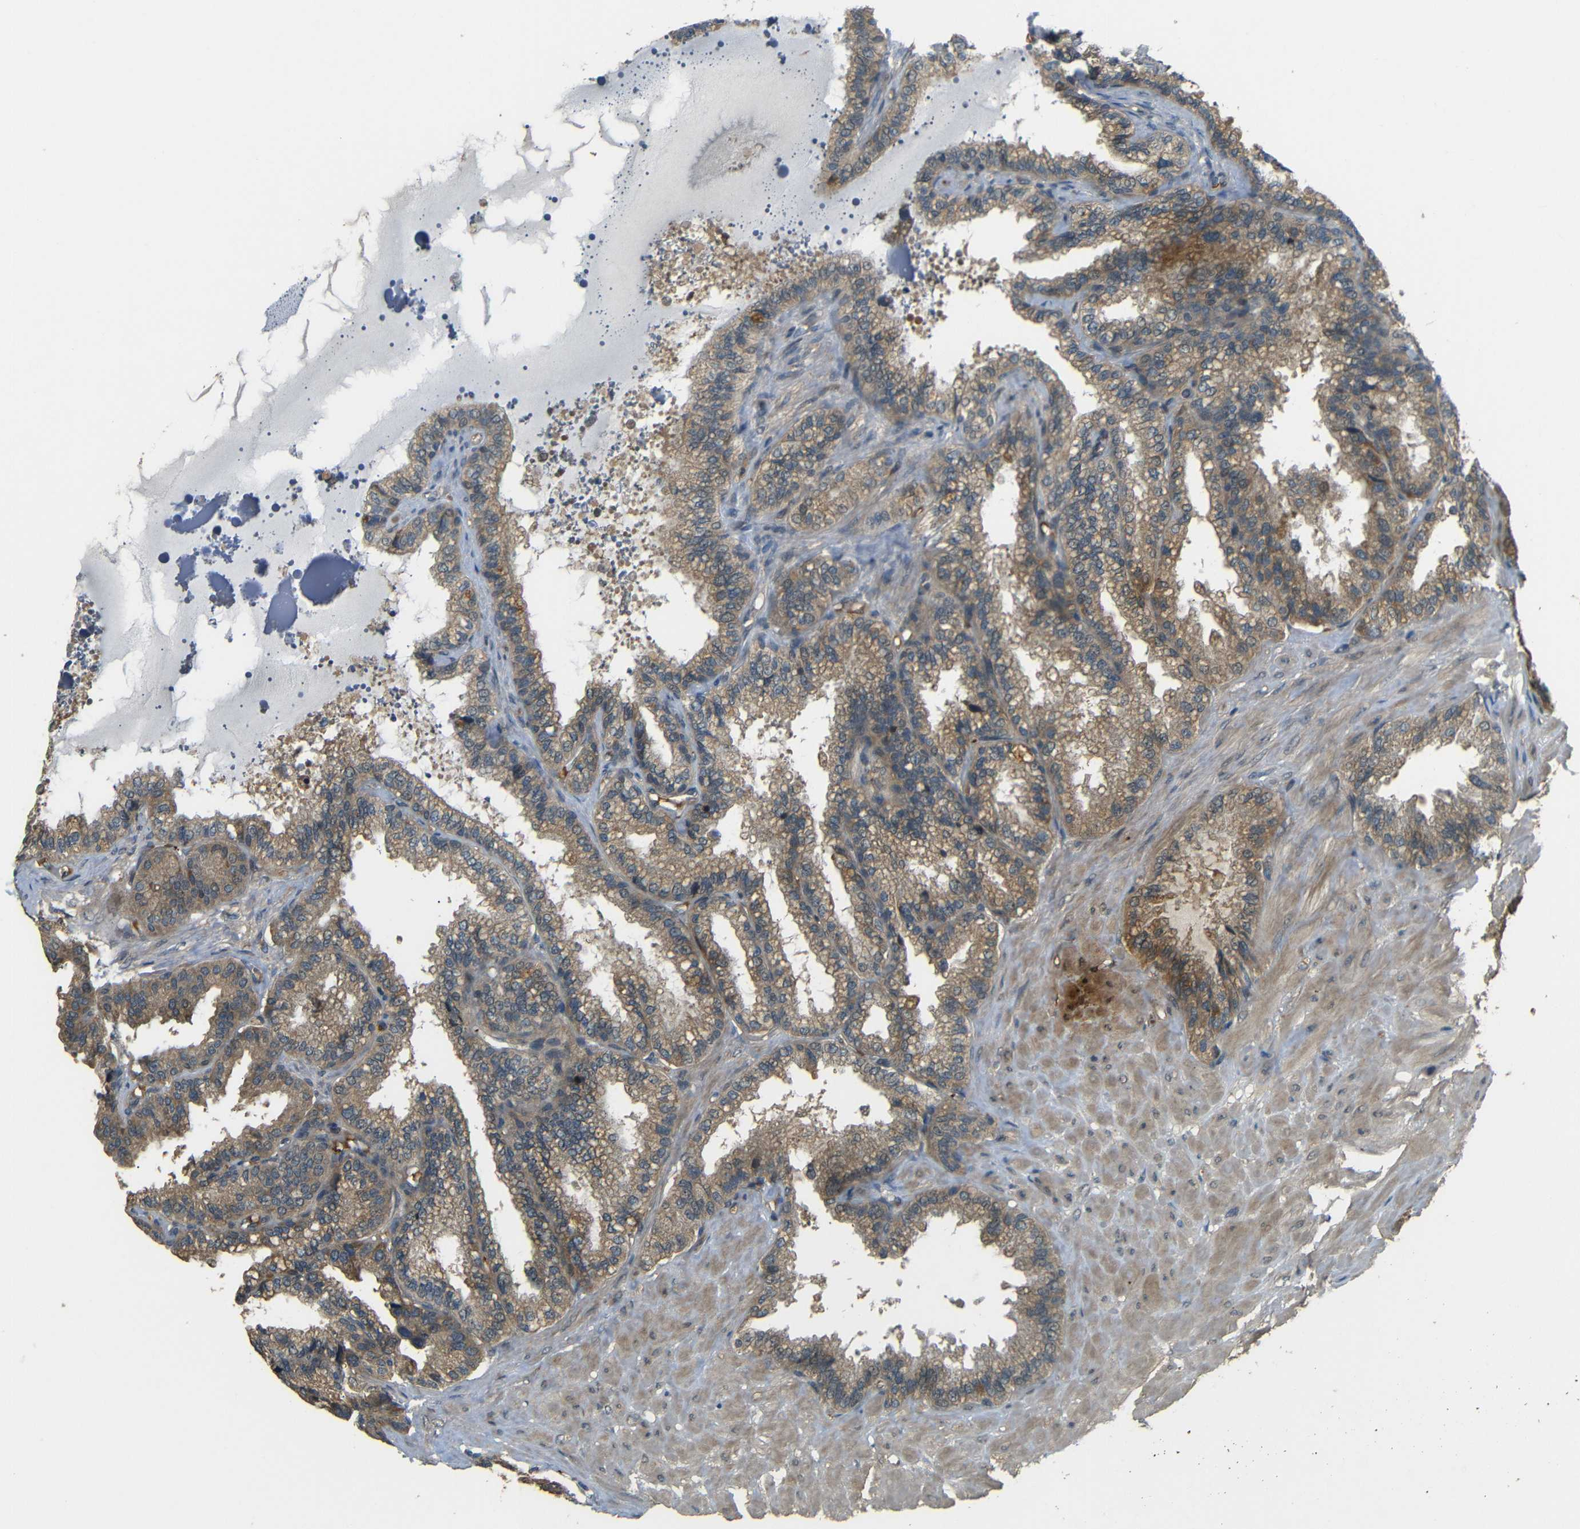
{"staining": {"intensity": "moderate", "quantity": ">75%", "location": "cytoplasmic/membranous"}, "tissue": "seminal vesicle", "cell_type": "Glandular cells", "image_type": "normal", "snomed": [{"axis": "morphology", "description": "Normal tissue, NOS"}, {"axis": "topography", "description": "Seminal veicle"}], "caption": "Moderate cytoplasmic/membranous staining for a protein is identified in approximately >75% of glandular cells of normal seminal vesicle using immunohistochemistry.", "gene": "EPHB2", "patient": {"sex": "male", "age": 46}}